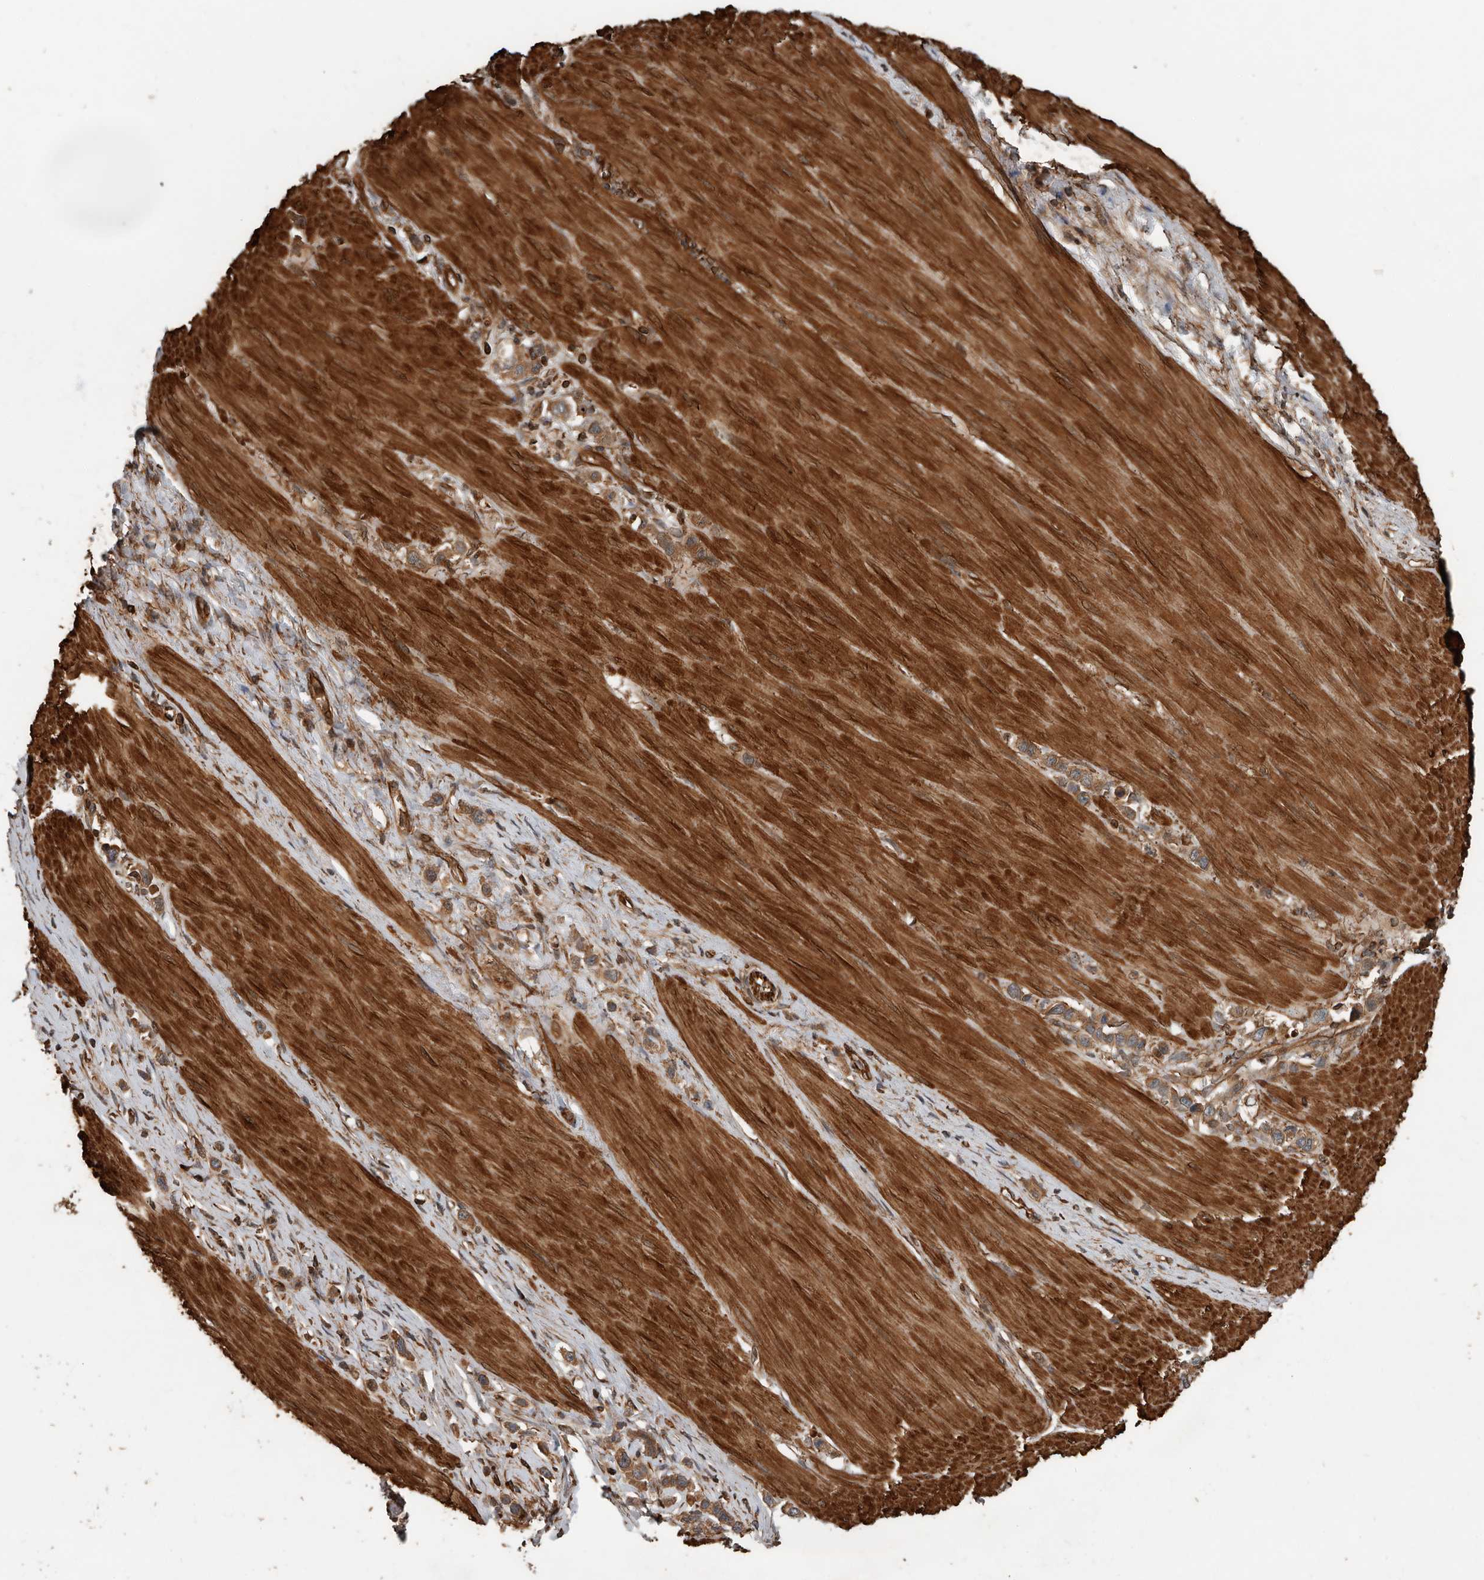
{"staining": {"intensity": "moderate", "quantity": ">75%", "location": "cytoplasmic/membranous"}, "tissue": "stomach cancer", "cell_type": "Tumor cells", "image_type": "cancer", "snomed": [{"axis": "morphology", "description": "Adenocarcinoma, NOS"}, {"axis": "topography", "description": "Stomach"}], "caption": "There is medium levels of moderate cytoplasmic/membranous staining in tumor cells of stomach adenocarcinoma, as demonstrated by immunohistochemical staining (brown color).", "gene": "YOD1", "patient": {"sex": "female", "age": 65}}